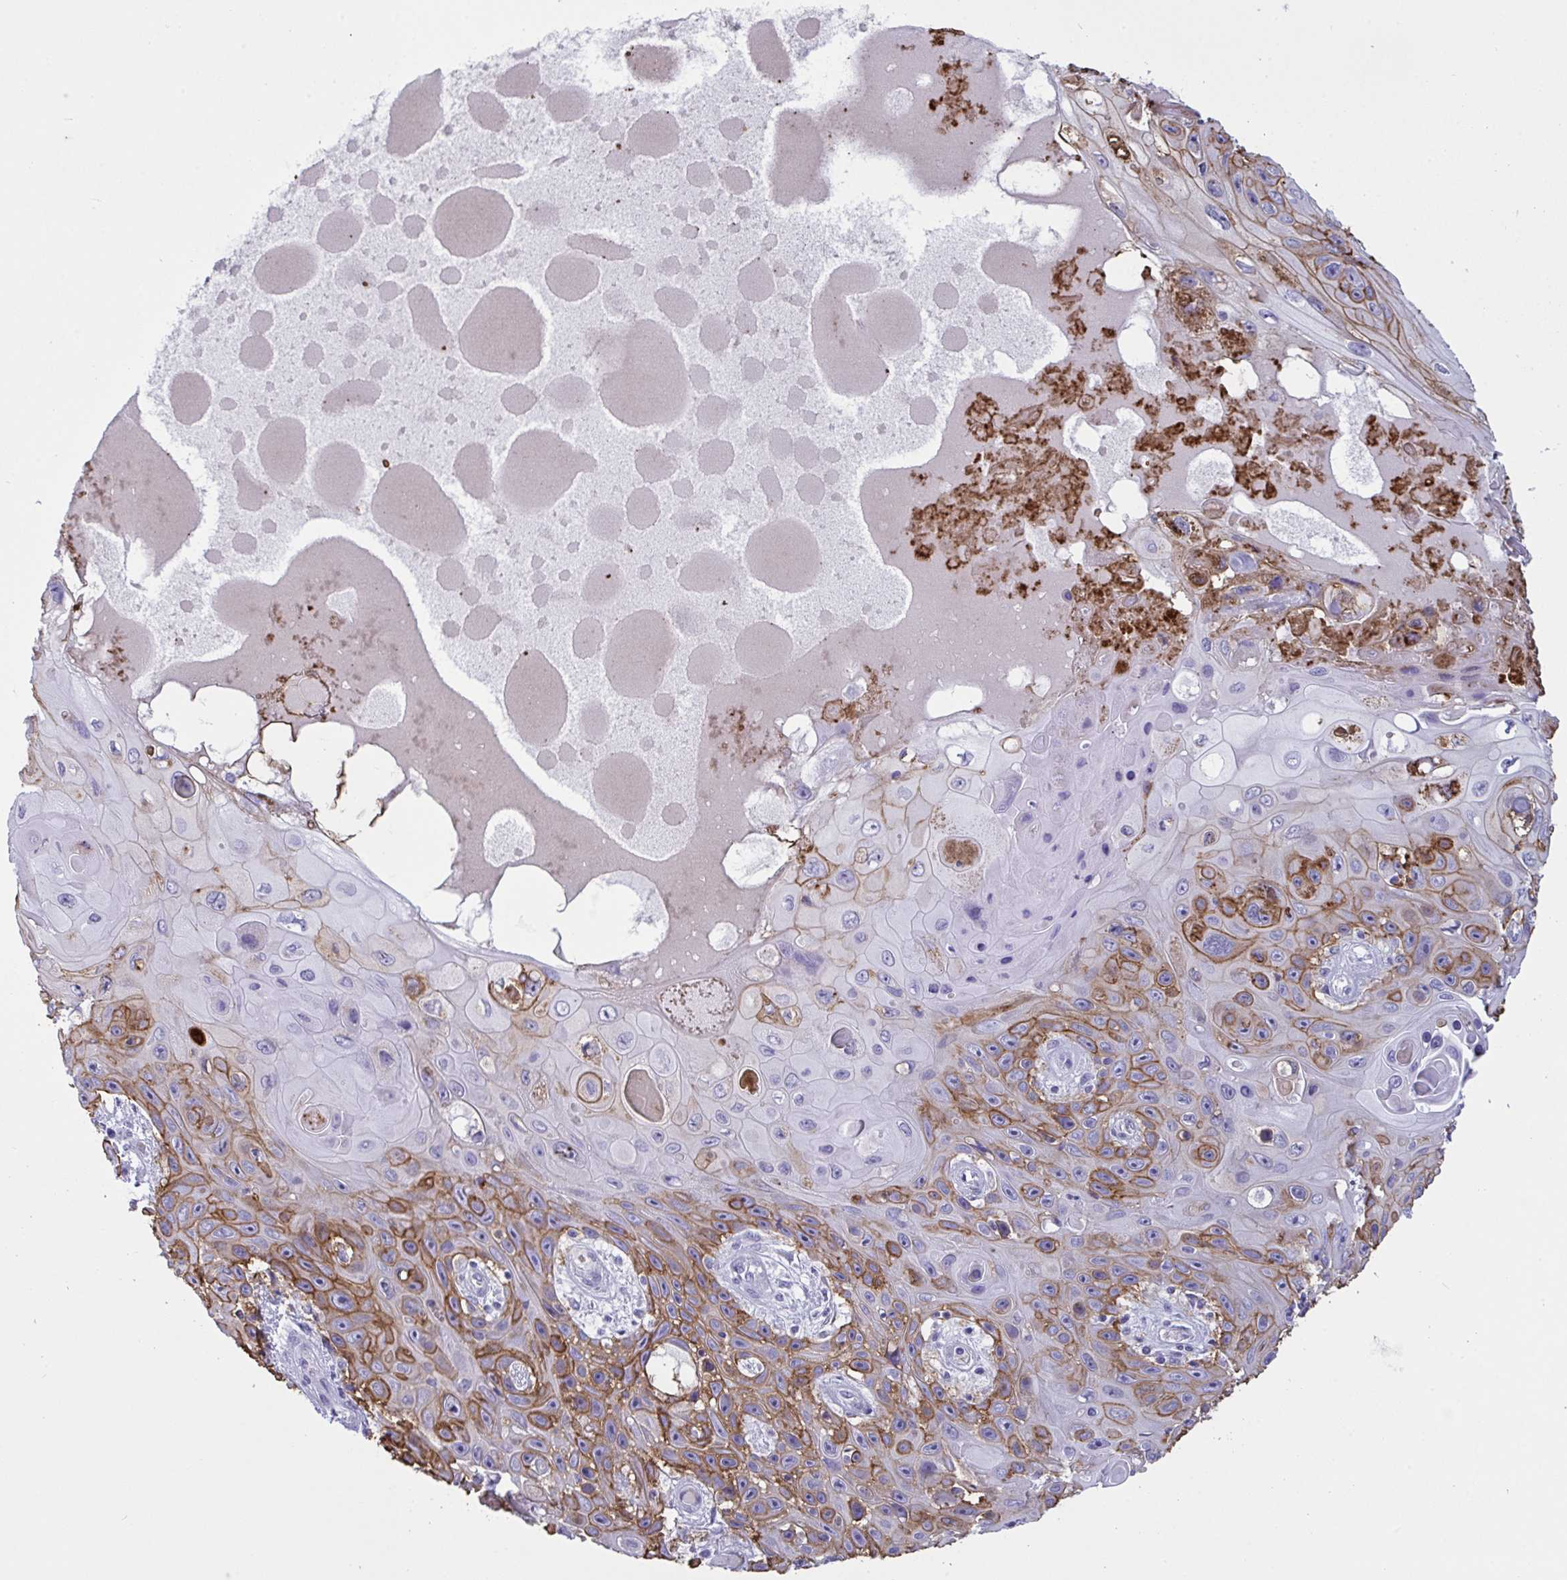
{"staining": {"intensity": "moderate", "quantity": ">75%", "location": "cytoplasmic/membranous"}, "tissue": "skin cancer", "cell_type": "Tumor cells", "image_type": "cancer", "snomed": [{"axis": "morphology", "description": "Squamous cell carcinoma, NOS"}, {"axis": "topography", "description": "Skin"}], "caption": "Moderate cytoplasmic/membranous positivity for a protein is present in approximately >75% of tumor cells of squamous cell carcinoma (skin) using IHC.", "gene": "SLC2A1", "patient": {"sex": "male", "age": 82}}